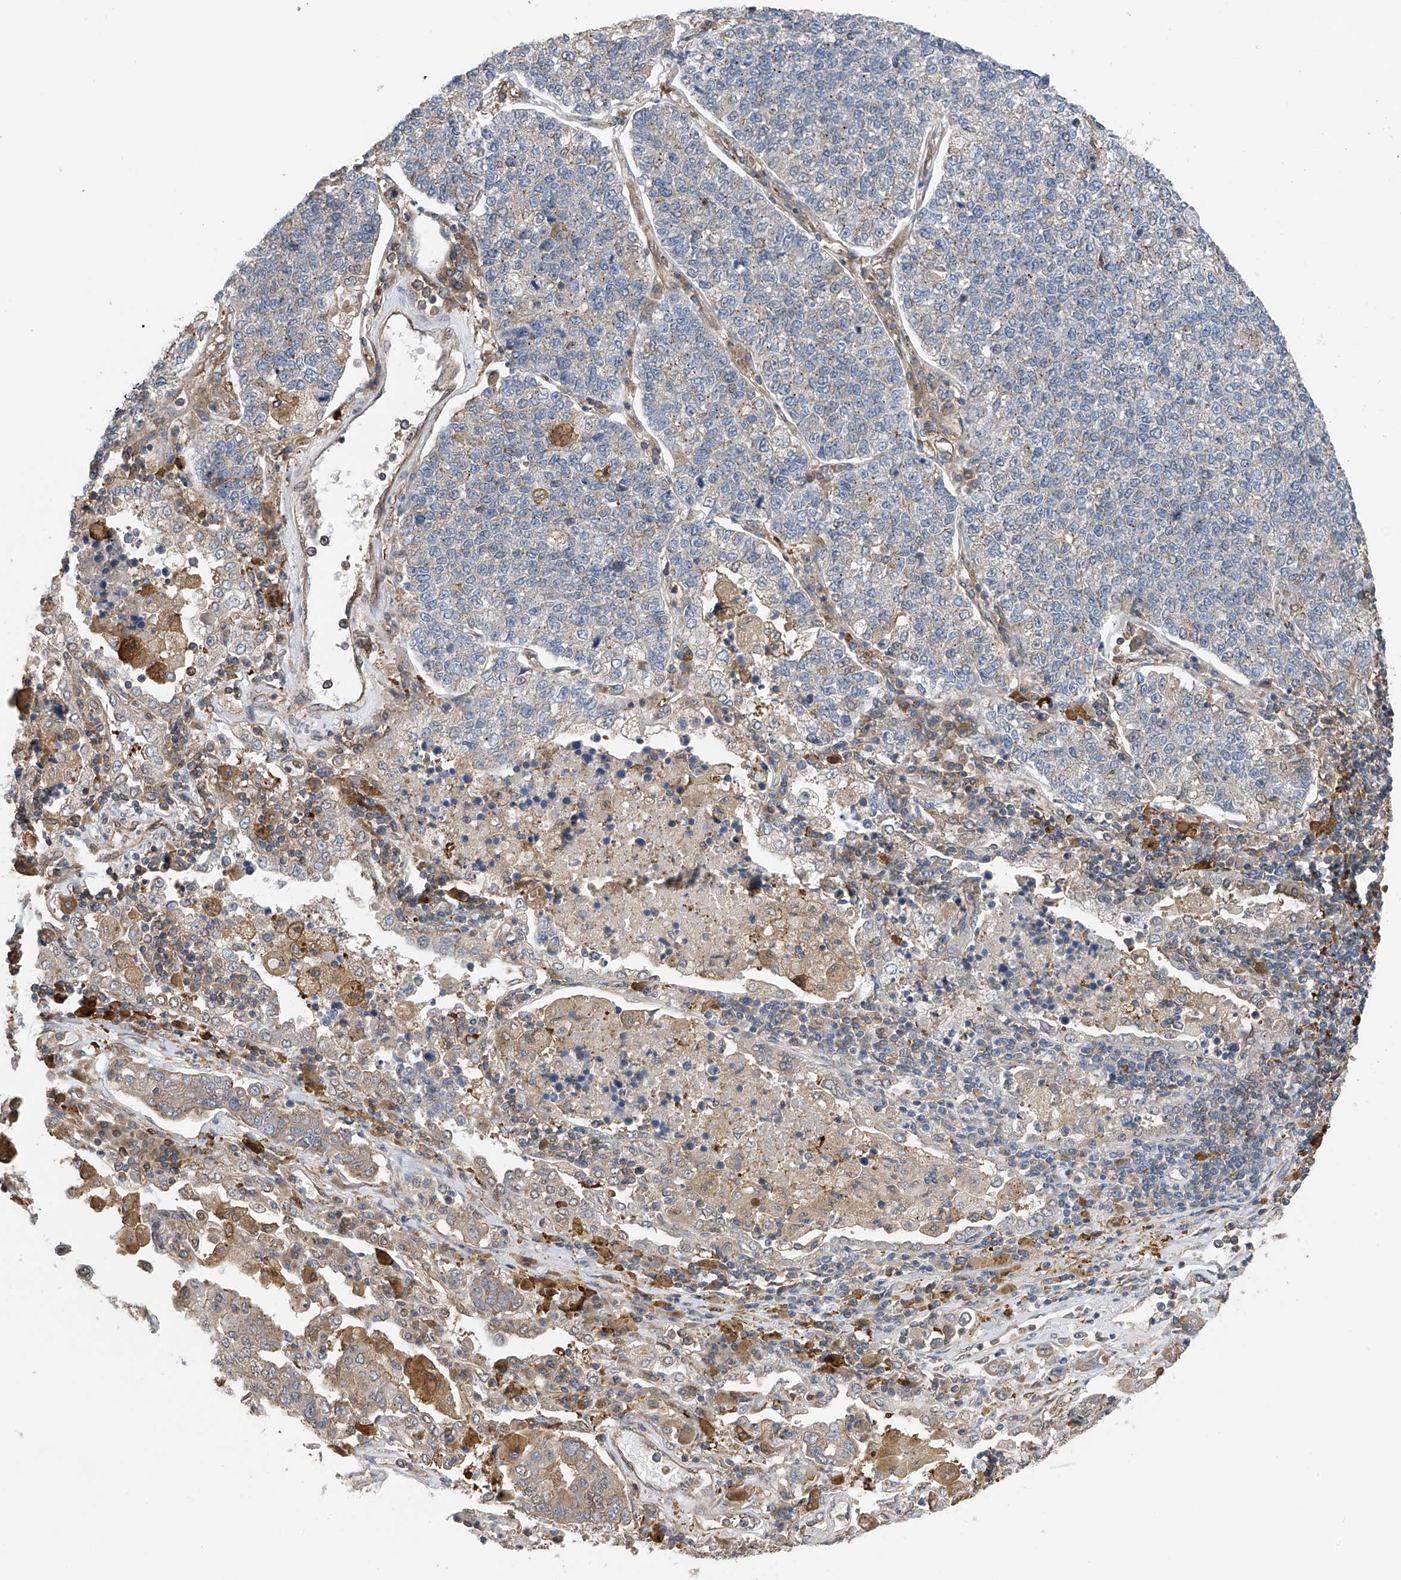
{"staining": {"intensity": "negative", "quantity": "none", "location": "none"}, "tissue": "lung cancer", "cell_type": "Tumor cells", "image_type": "cancer", "snomed": [{"axis": "morphology", "description": "Adenocarcinoma, NOS"}, {"axis": "topography", "description": "Lung"}], "caption": "Tumor cells are negative for protein expression in human lung cancer (adenocarcinoma).", "gene": "CHPF", "patient": {"sex": "male", "age": 49}}